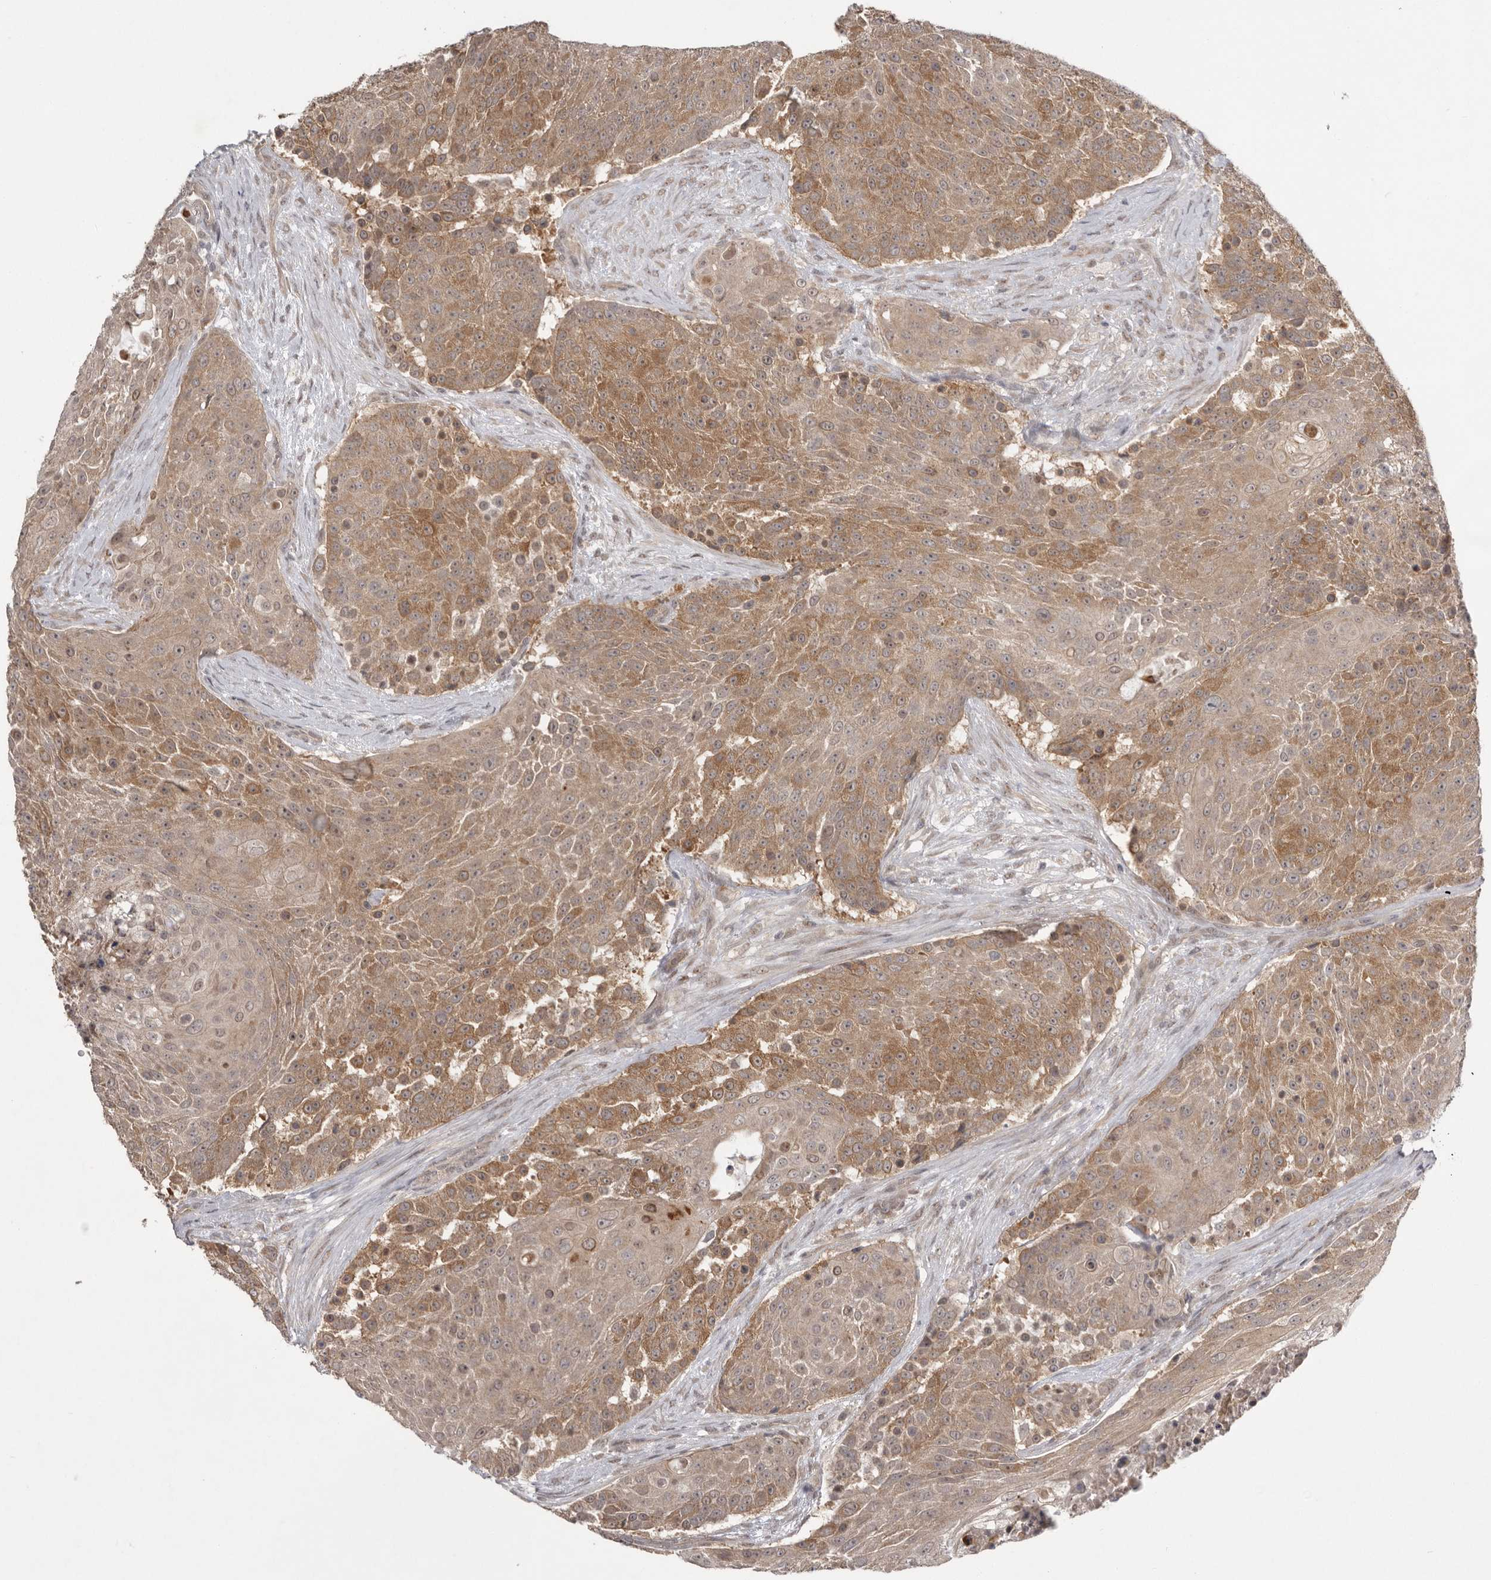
{"staining": {"intensity": "moderate", "quantity": ">75%", "location": "cytoplasmic/membranous"}, "tissue": "urothelial cancer", "cell_type": "Tumor cells", "image_type": "cancer", "snomed": [{"axis": "morphology", "description": "Urothelial carcinoma, High grade"}, {"axis": "topography", "description": "Urinary bladder"}], "caption": "Urothelial carcinoma (high-grade) was stained to show a protein in brown. There is medium levels of moderate cytoplasmic/membranous staining in approximately >75% of tumor cells. (Stains: DAB in brown, nuclei in blue, Microscopy: brightfield microscopy at high magnification).", "gene": "NSUN4", "patient": {"sex": "female", "age": 63}}